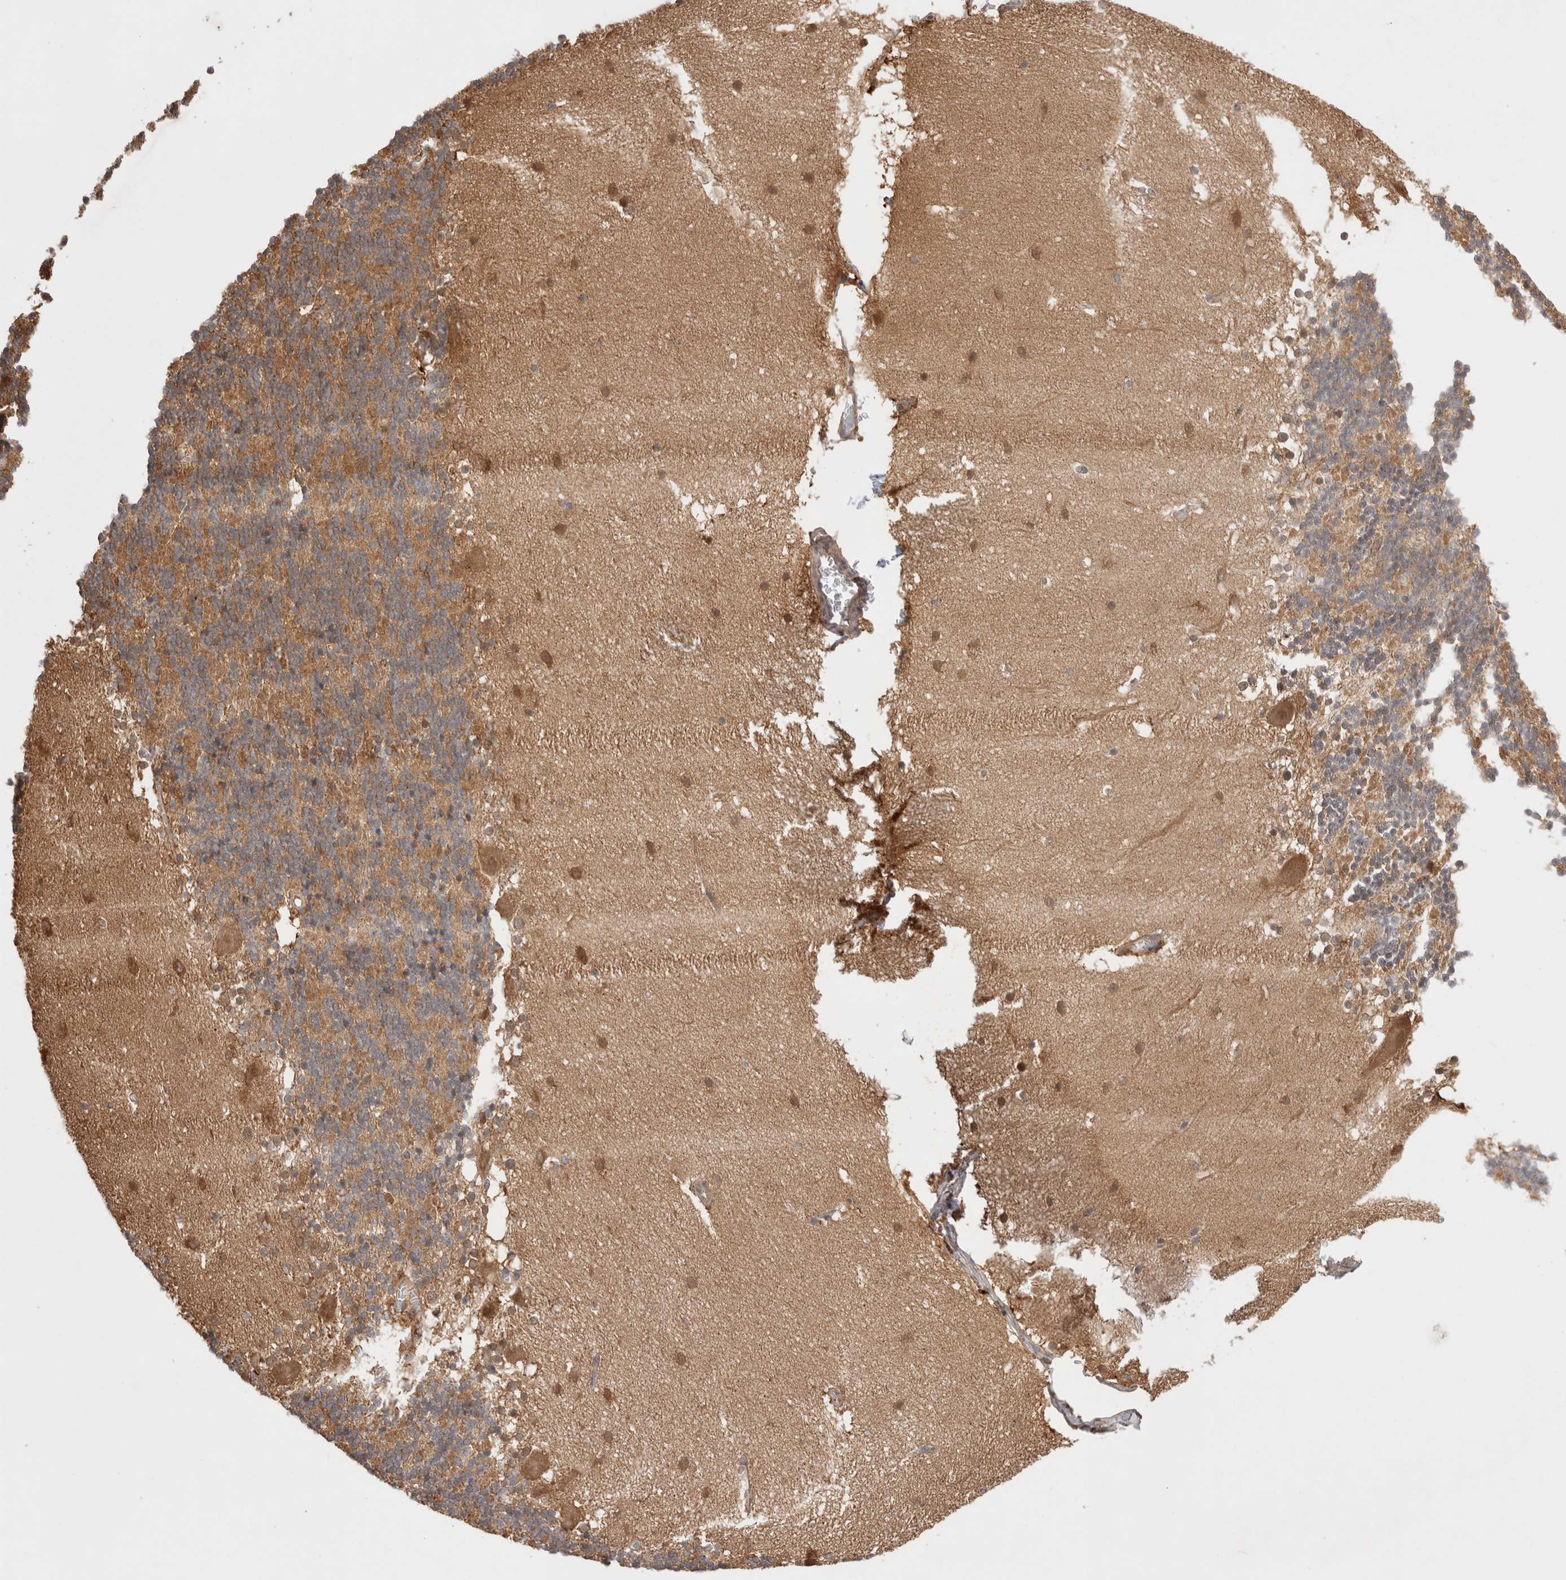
{"staining": {"intensity": "moderate", "quantity": ">75%", "location": "cytoplasmic/membranous"}, "tissue": "cerebellum", "cell_type": "Cells in granular layer", "image_type": "normal", "snomed": [{"axis": "morphology", "description": "Normal tissue, NOS"}, {"axis": "topography", "description": "Cerebellum"}], "caption": "The histopathology image exhibits immunohistochemical staining of unremarkable cerebellum. There is moderate cytoplasmic/membranous expression is present in about >75% of cells in granular layer.", "gene": "VPS28", "patient": {"sex": "female", "age": 19}}